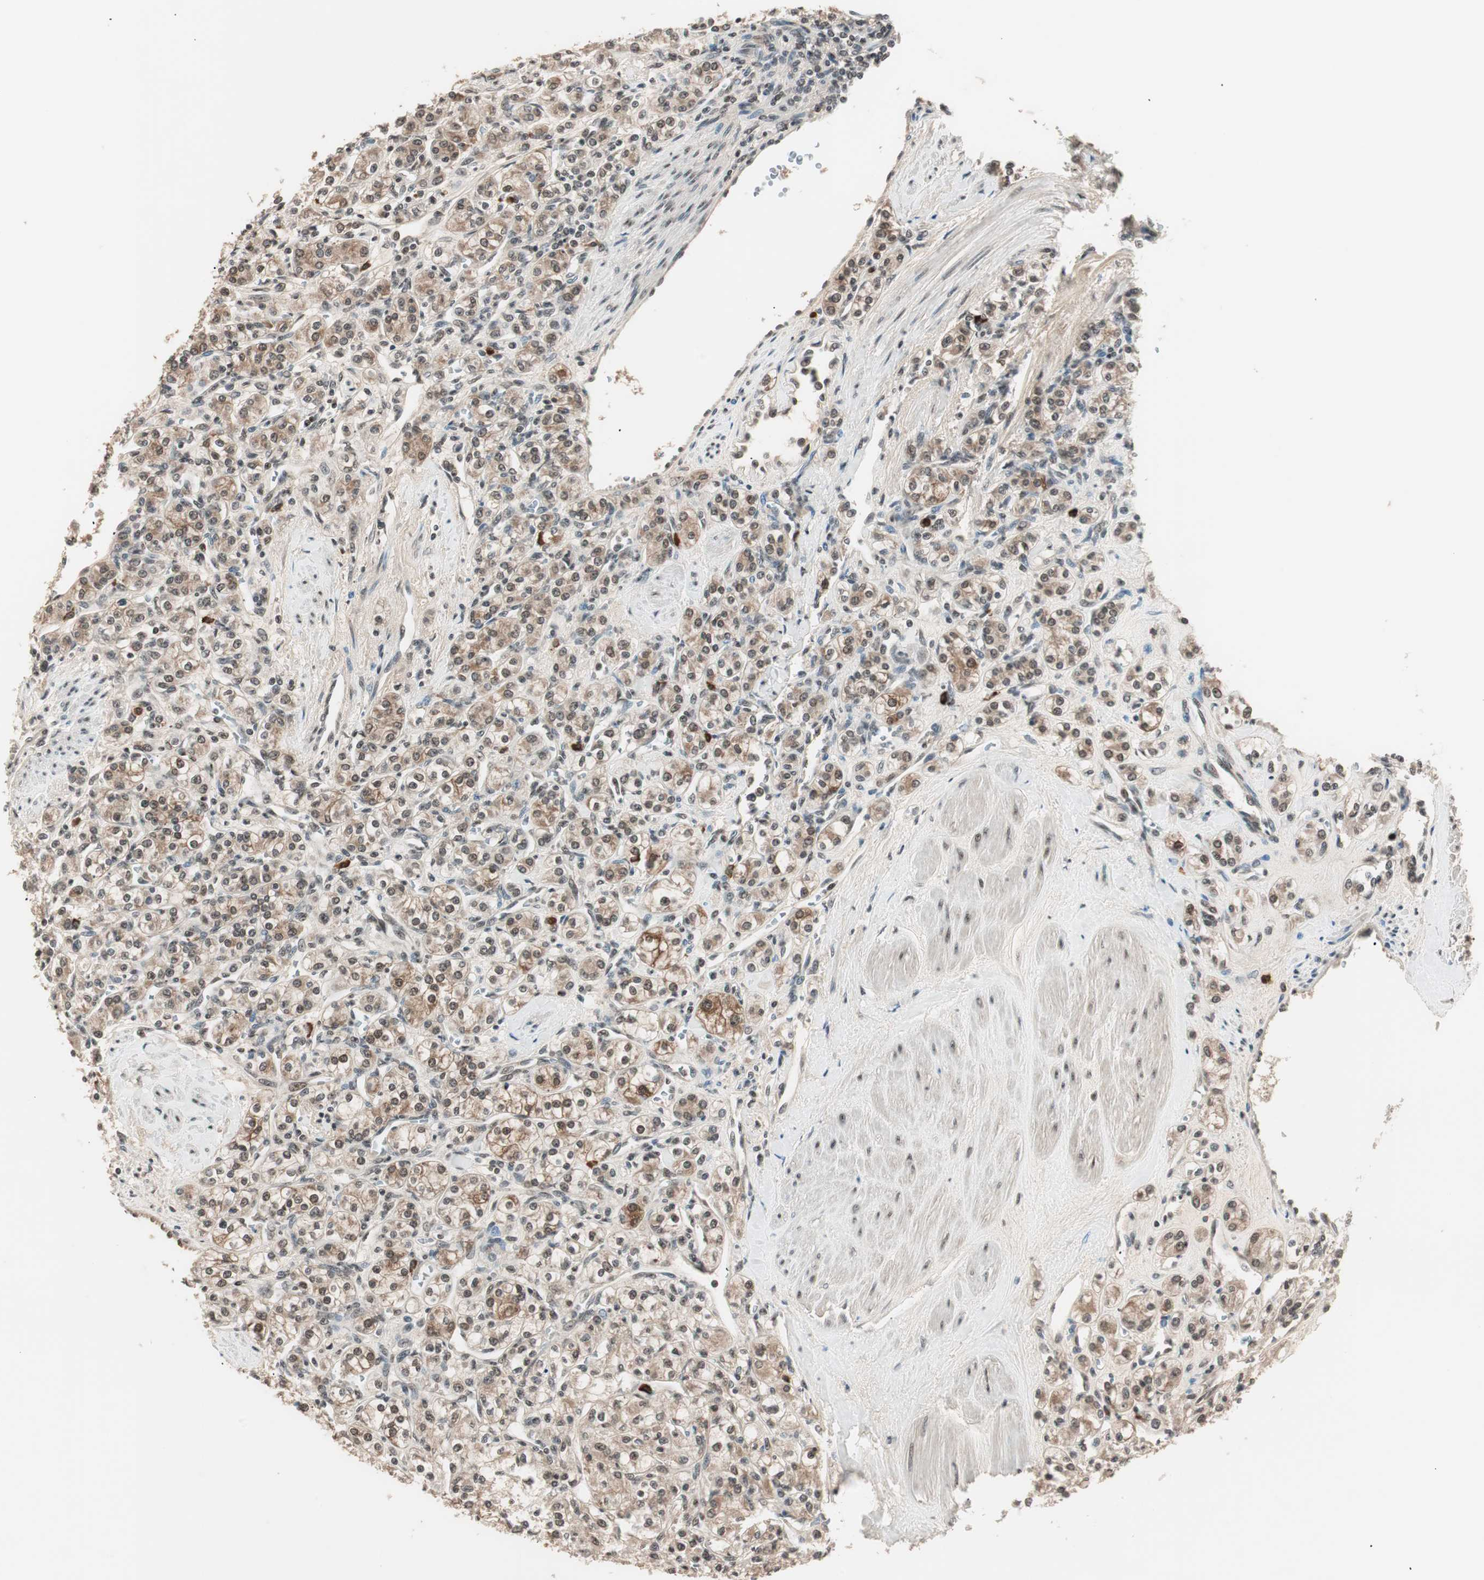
{"staining": {"intensity": "moderate", "quantity": "25%-75%", "location": "cytoplasmic/membranous,nuclear"}, "tissue": "renal cancer", "cell_type": "Tumor cells", "image_type": "cancer", "snomed": [{"axis": "morphology", "description": "Adenocarcinoma, NOS"}, {"axis": "topography", "description": "Kidney"}], "caption": "Immunohistochemical staining of human renal cancer displays medium levels of moderate cytoplasmic/membranous and nuclear positivity in about 25%-75% of tumor cells.", "gene": "NFRKB", "patient": {"sex": "male", "age": 77}}